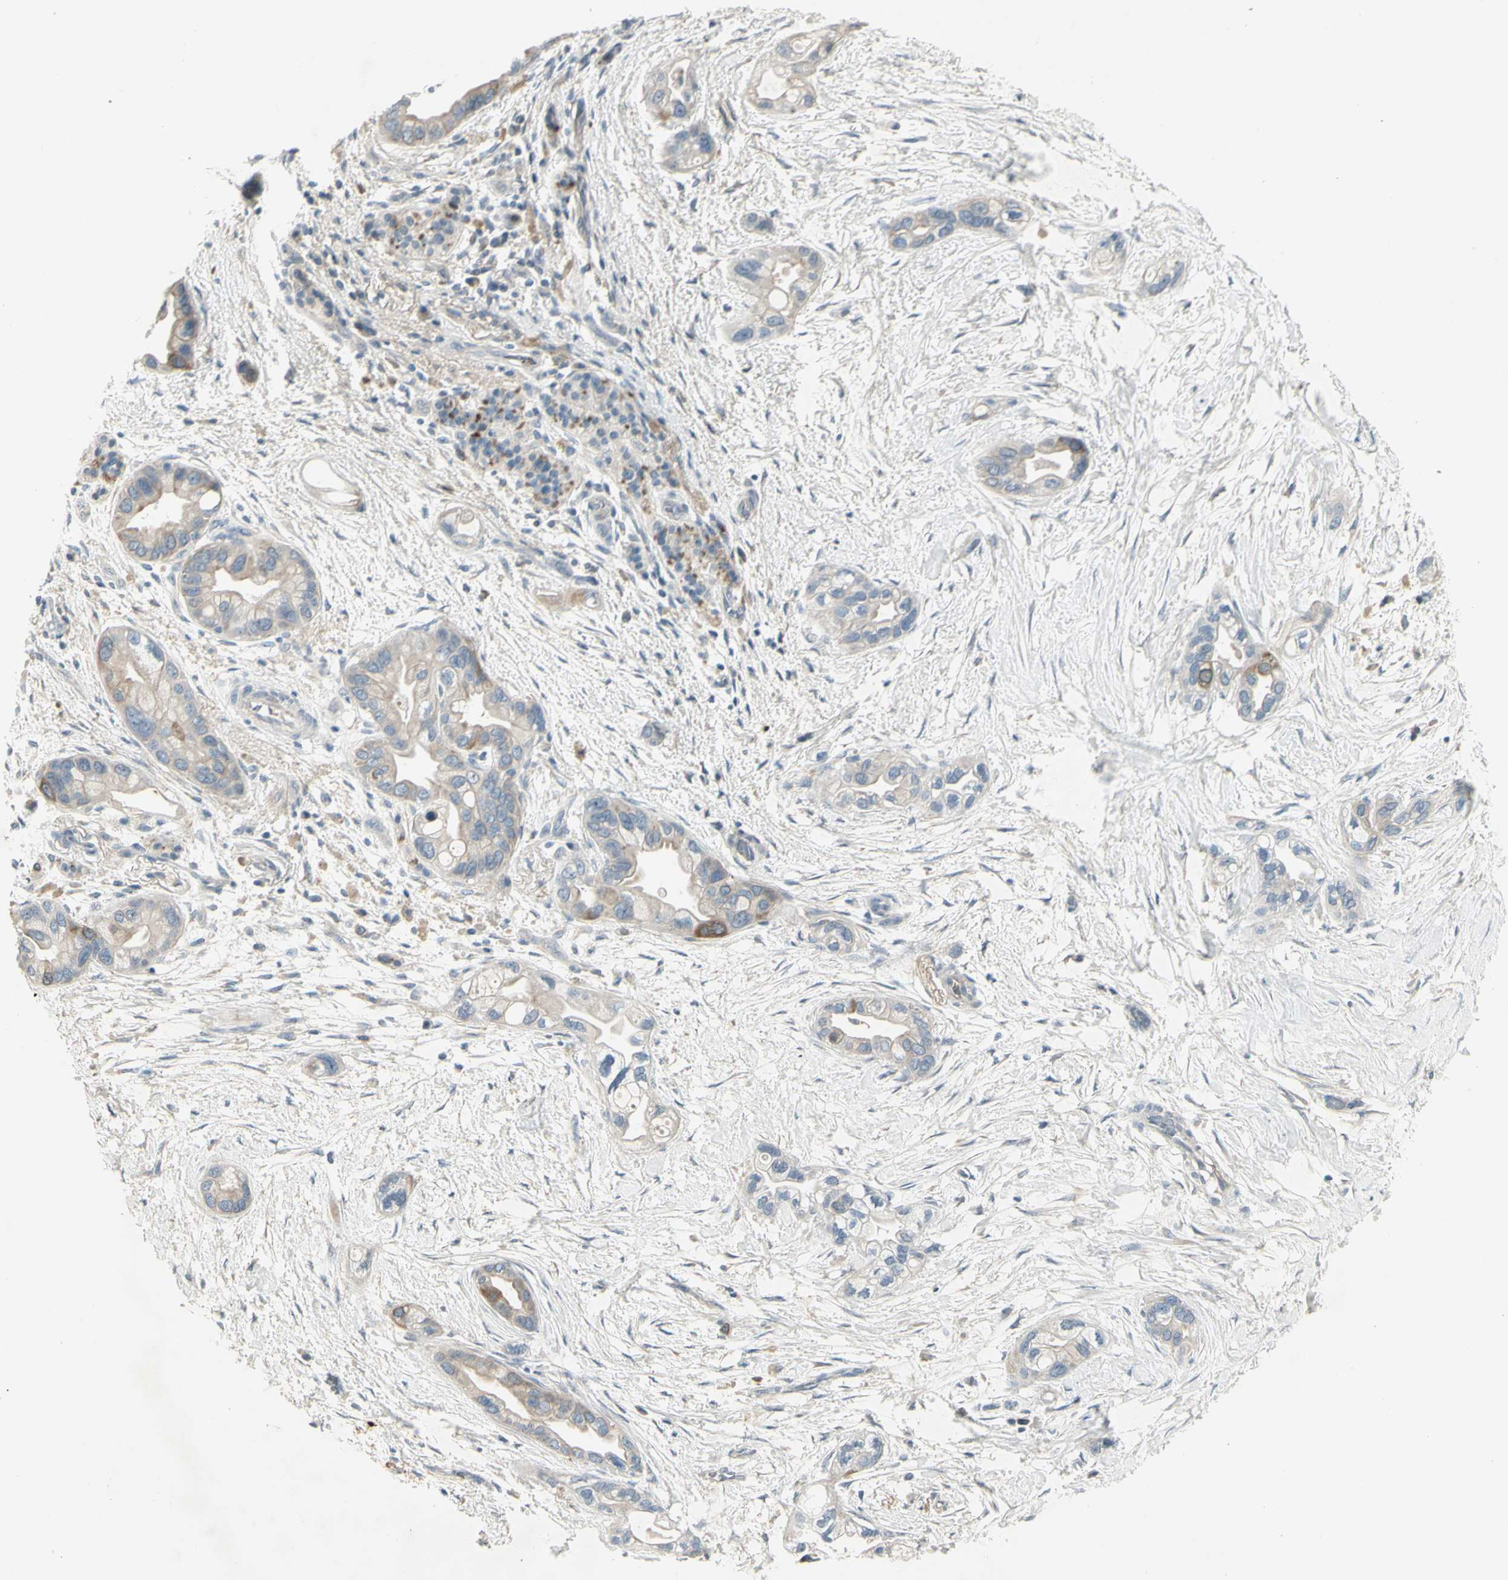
{"staining": {"intensity": "weak", "quantity": "25%-75%", "location": "cytoplasmic/membranous"}, "tissue": "pancreatic cancer", "cell_type": "Tumor cells", "image_type": "cancer", "snomed": [{"axis": "morphology", "description": "Adenocarcinoma, NOS"}, {"axis": "topography", "description": "Pancreas"}], "caption": "Protein expression analysis of human adenocarcinoma (pancreatic) reveals weak cytoplasmic/membranous expression in approximately 25%-75% of tumor cells.", "gene": "CCNB2", "patient": {"sex": "female", "age": 77}}